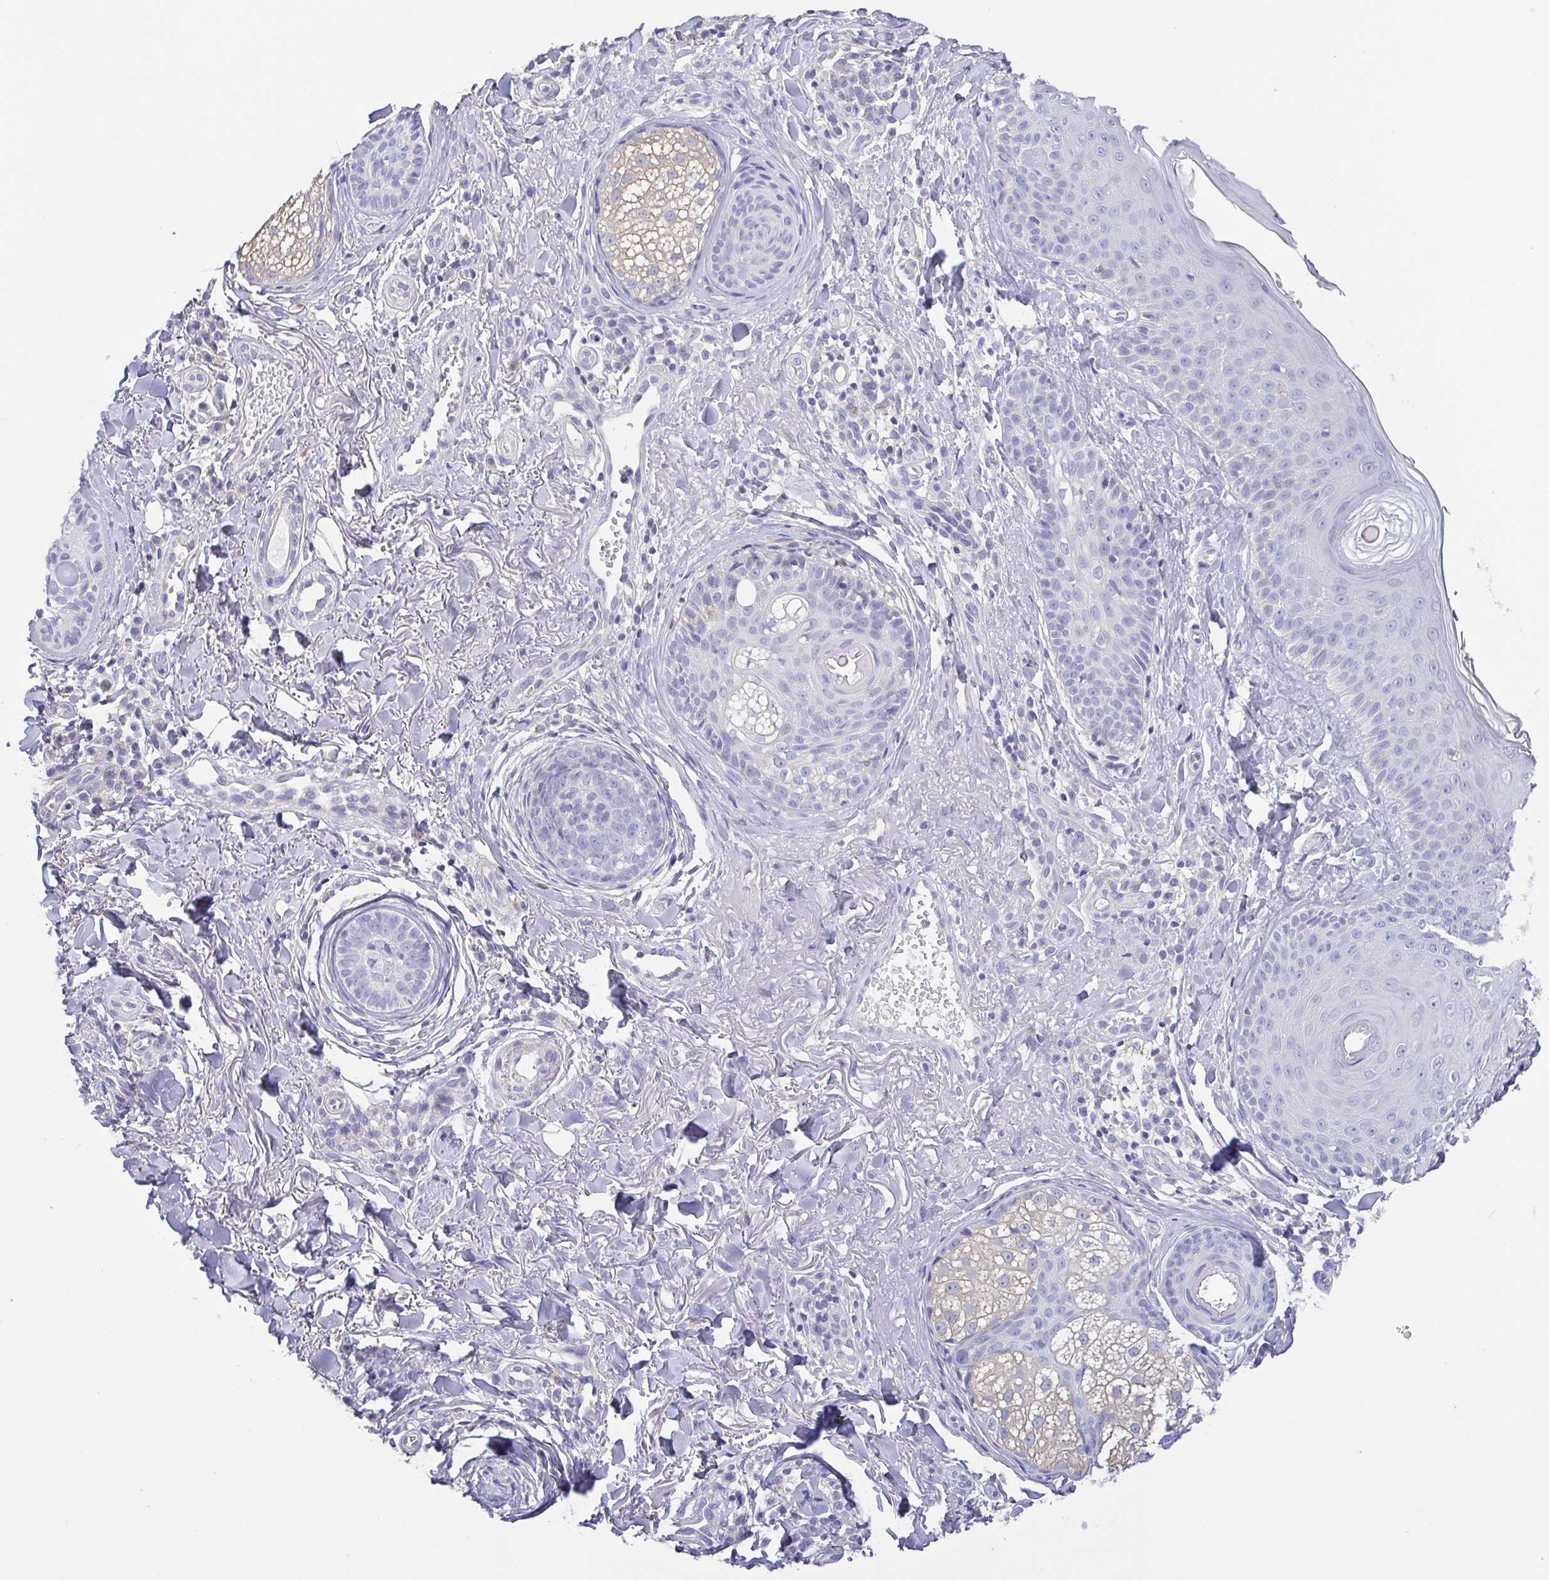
{"staining": {"intensity": "negative", "quantity": "none", "location": "none"}, "tissue": "skin cancer", "cell_type": "Tumor cells", "image_type": "cancer", "snomed": [{"axis": "morphology", "description": "Basal cell carcinoma"}, {"axis": "topography", "description": "Skin"}], "caption": "This is an IHC photomicrograph of basal cell carcinoma (skin). There is no expression in tumor cells.", "gene": "PKDREJ", "patient": {"sex": "male", "age": 65}}